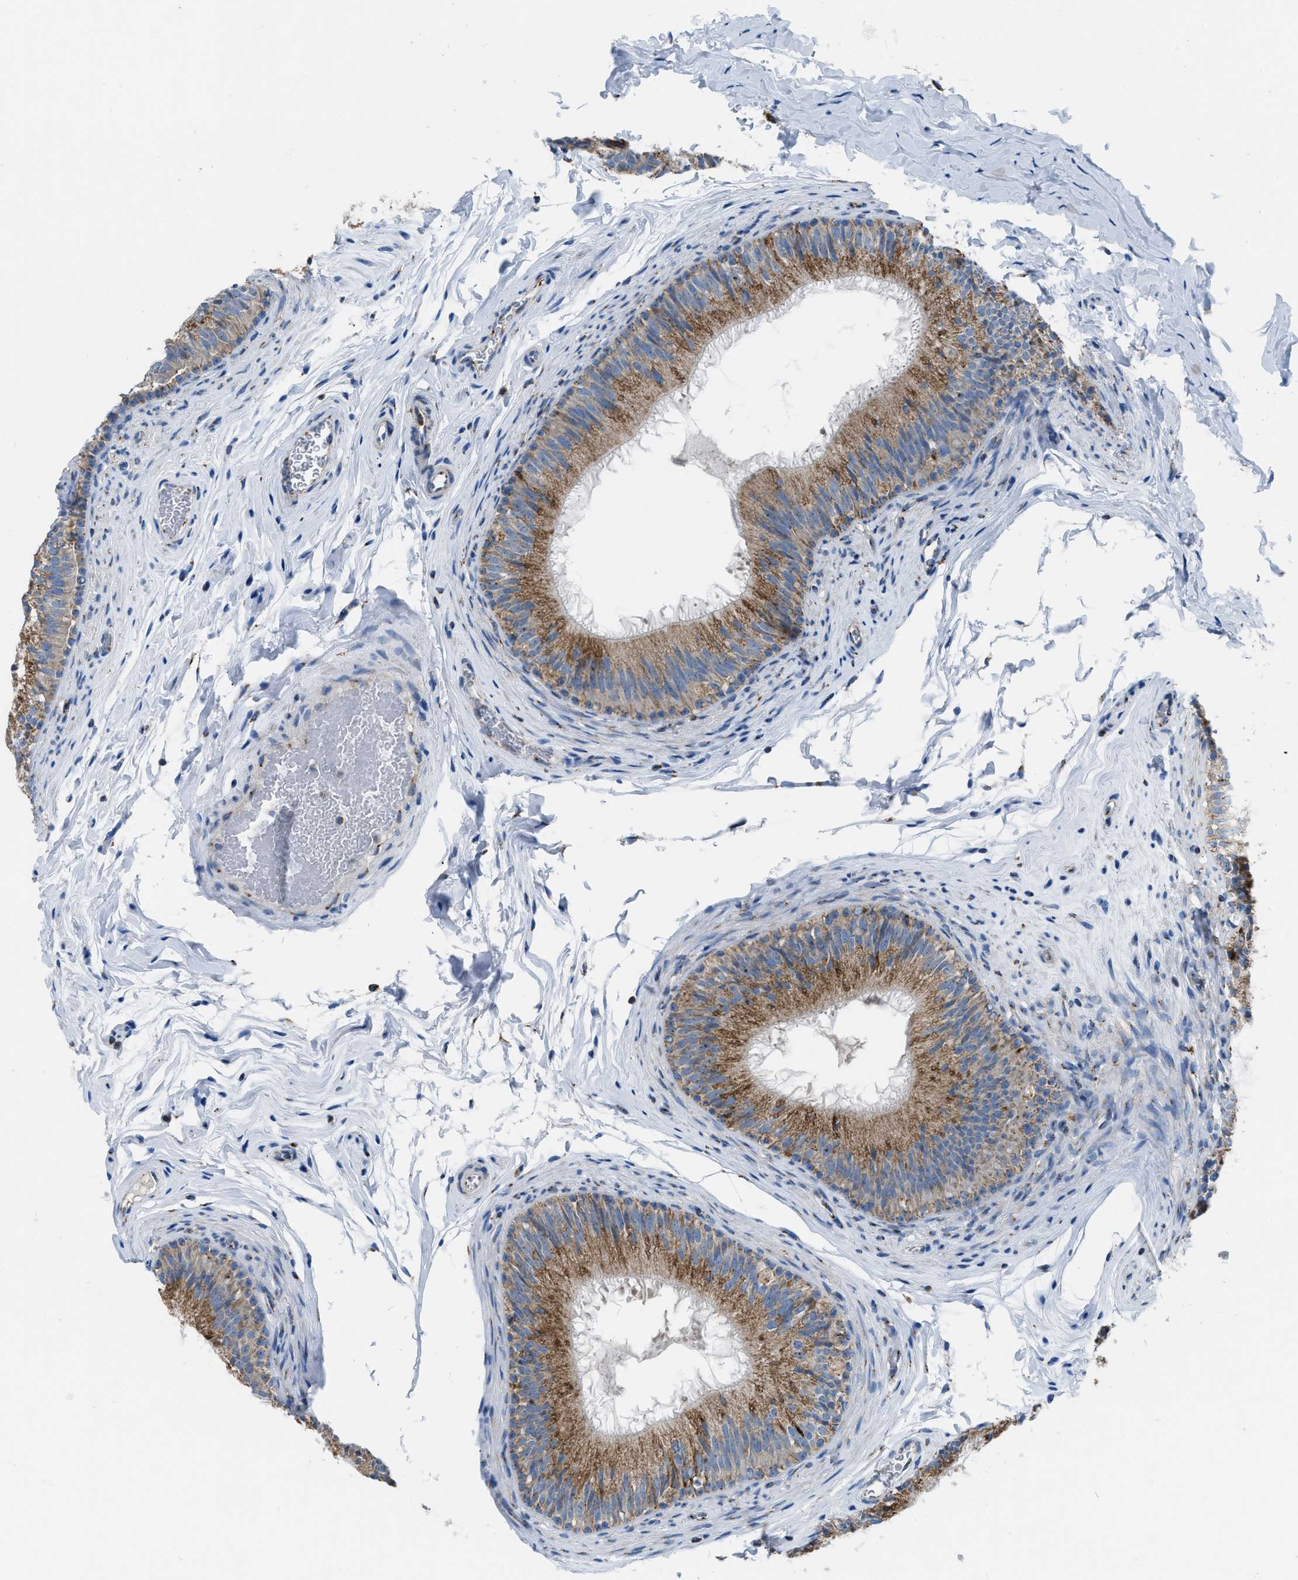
{"staining": {"intensity": "moderate", "quantity": ">75%", "location": "cytoplasmic/membranous"}, "tissue": "epididymis", "cell_type": "Glandular cells", "image_type": "normal", "snomed": [{"axis": "morphology", "description": "Normal tissue, NOS"}, {"axis": "topography", "description": "Testis"}, {"axis": "topography", "description": "Epididymis"}], "caption": "This is a photomicrograph of IHC staining of unremarkable epididymis, which shows moderate positivity in the cytoplasmic/membranous of glandular cells.", "gene": "ETFB", "patient": {"sex": "male", "age": 36}}